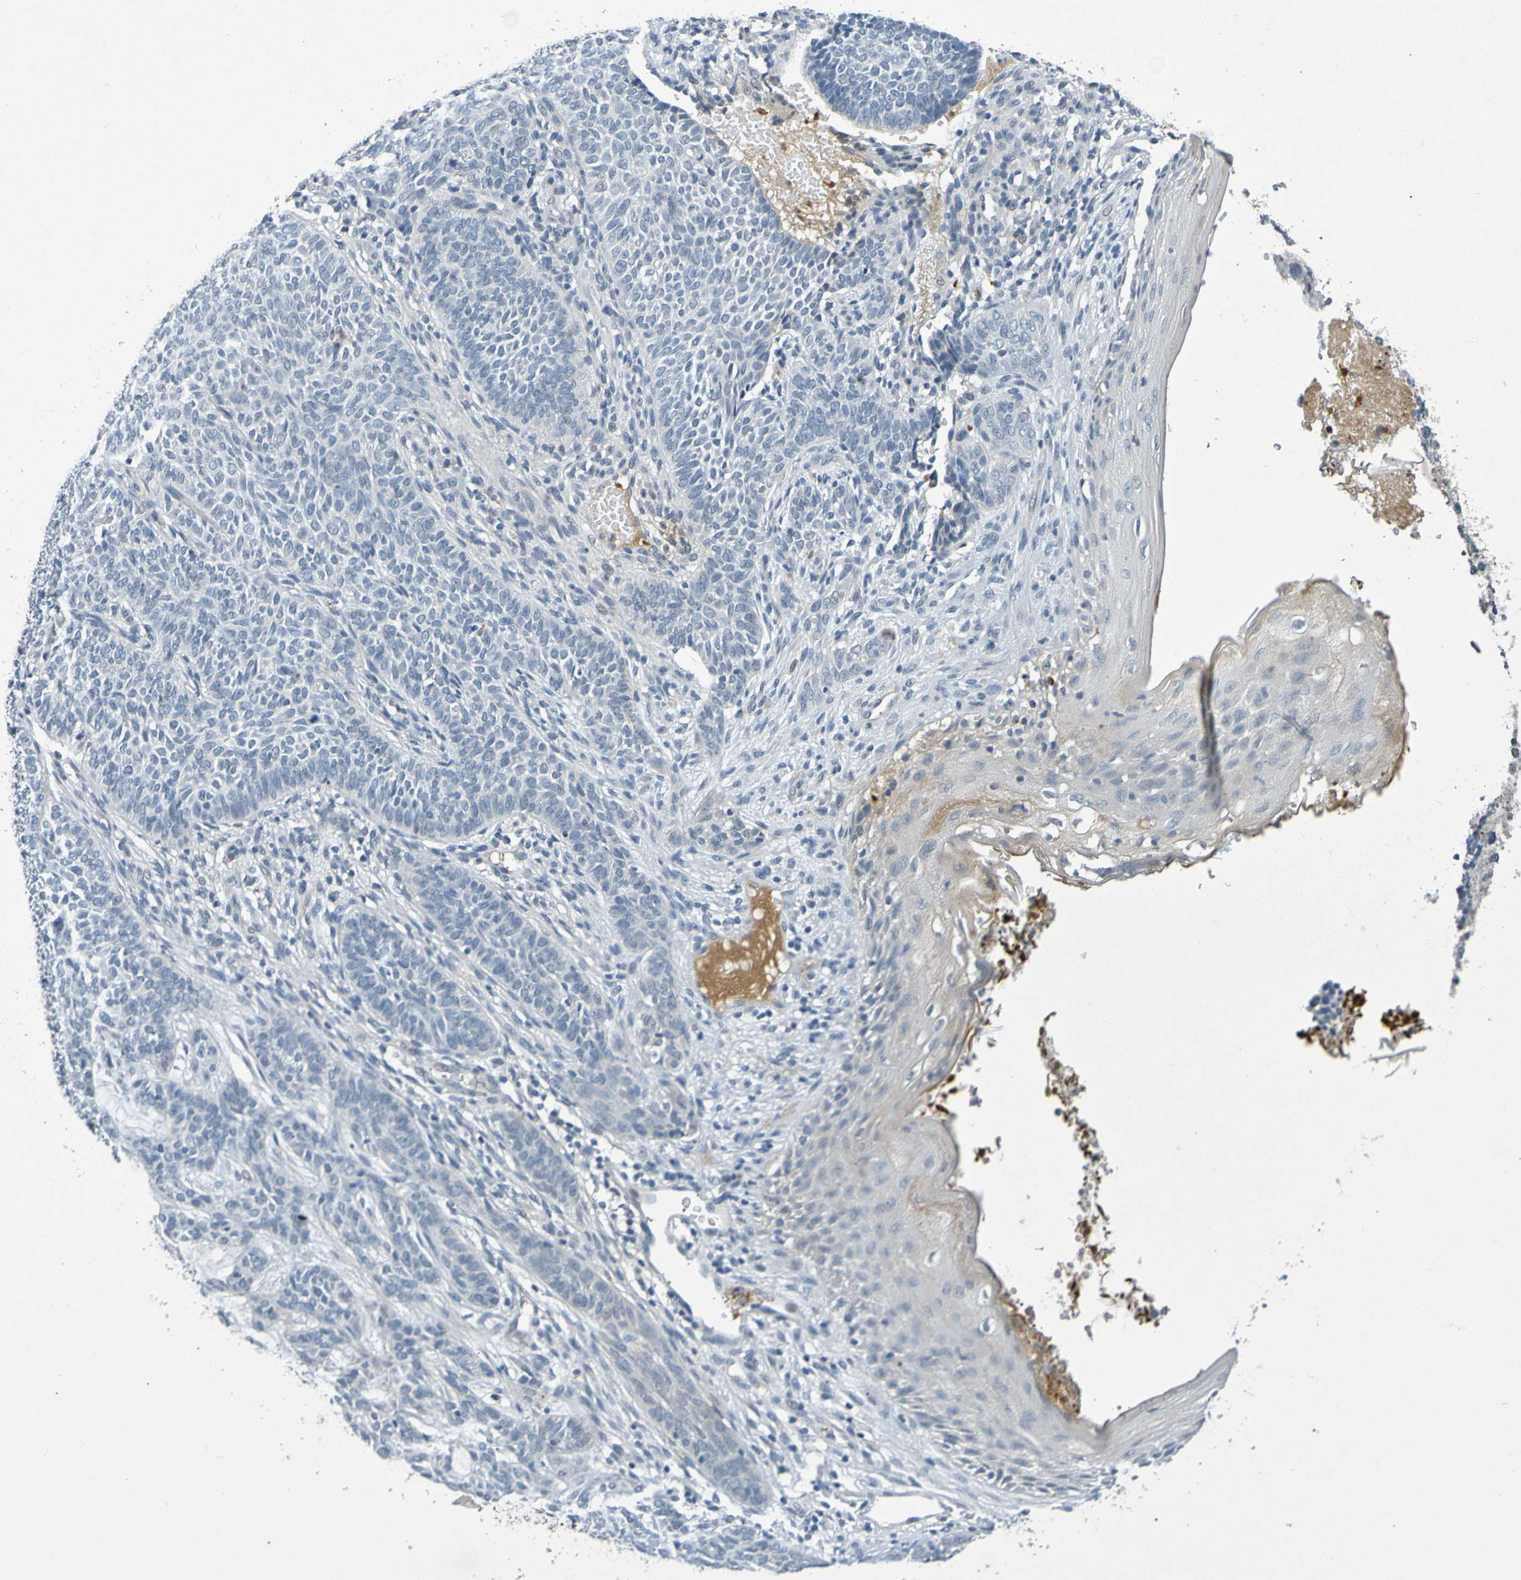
{"staining": {"intensity": "negative", "quantity": "none", "location": "none"}, "tissue": "skin cancer", "cell_type": "Tumor cells", "image_type": "cancer", "snomed": [{"axis": "morphology", "description": "Basal cell carcinoma"}, {"axis": "topography", "description": "Skin"}], "caption": "DAB (3,3'-diaminobenzidine) immunohistochemical staining of human skin cancer demonstrates no significant expression in tumor cells.", "gene": "IL10", "patient": {"sex": "male", "age": 87}}